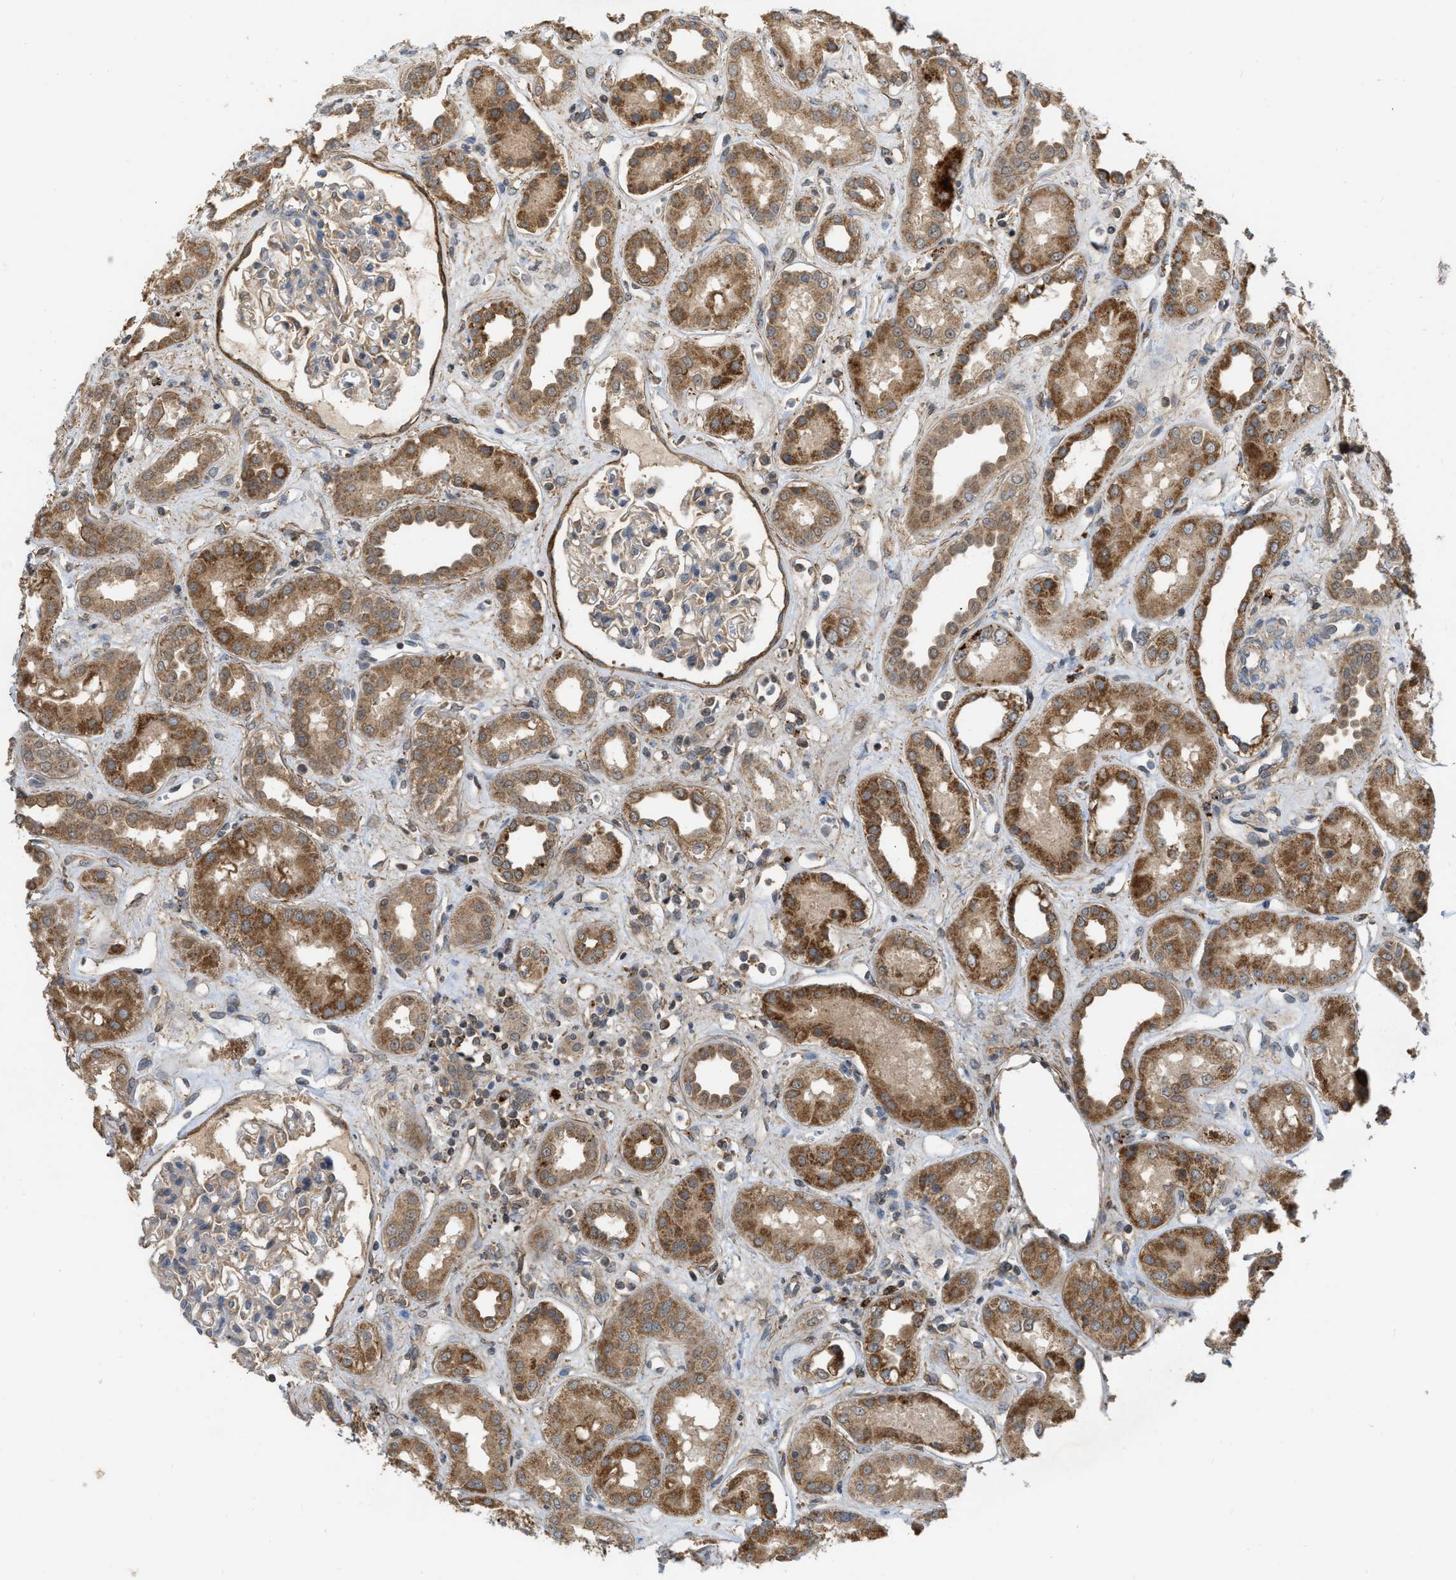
{"staining": {"intensity": "weak", "quantity": "25%-75%", "location": "cytoplasmic/membranous"}, "tissue": "kidney", "cell_type": "Cells in glomeruli", "image_type": "normal", "snomed": [{"axis": "morphology", "description": "Normal tissue, NOS"}, {"axis": "topography", "description": "Kidney"}], "caption": "Human kidney stained with a brown dye shows weak cytoplasmic/membranous positive positivity in about 25%-75% of cells in glomeruli.", "gene": "NAPEPLD", "patient": {"sex": "male", "age": 59}}